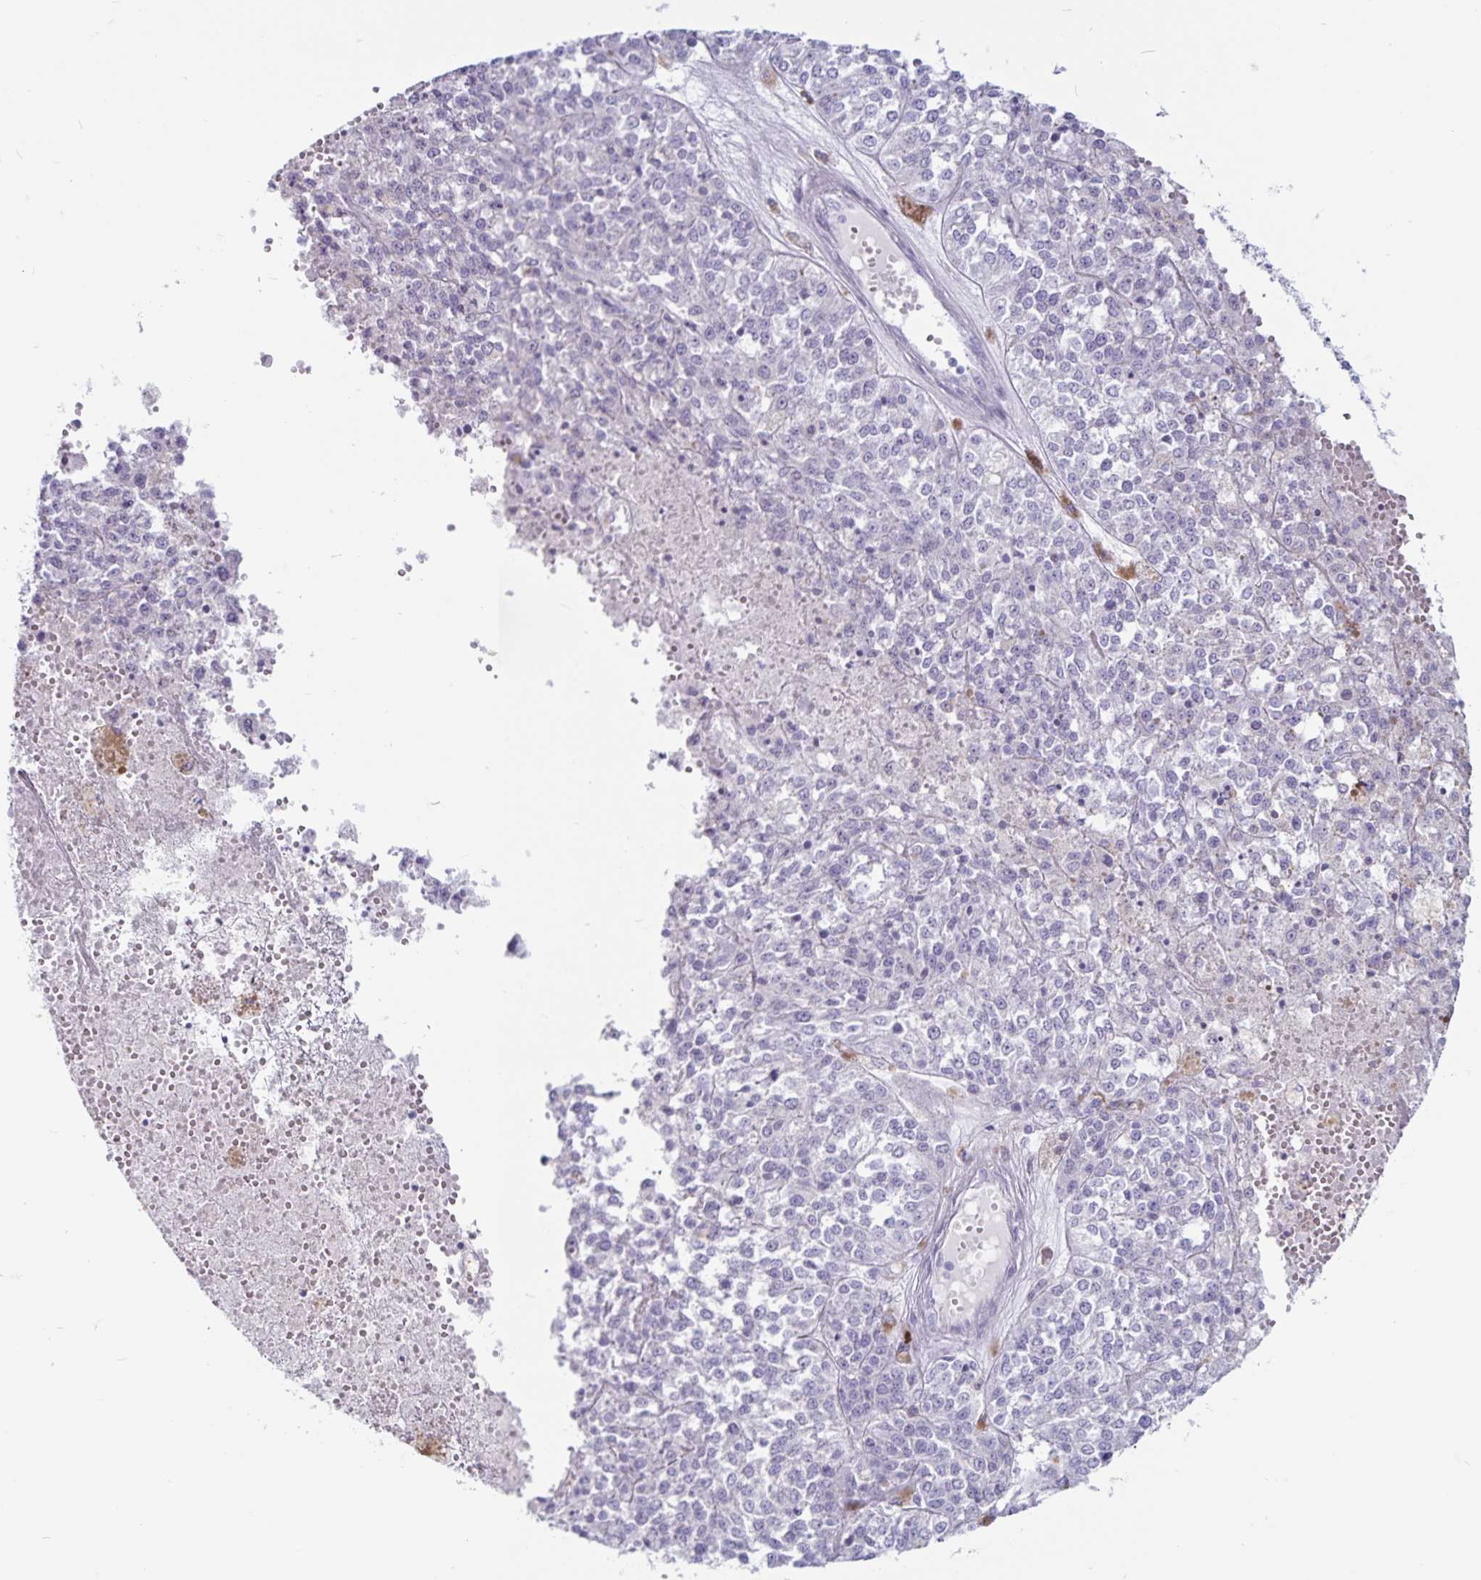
{"staining": {"intensity": "negative", "quantity": "none", "location": "none"}, "tissue": "melanoma", "cell_type": "Tumor cells", "image_type": "cancer", "snomed": [{"axis": "morphology", "description": "Malignant melanoma, Metastatic site"}, {"axis": "topography", "description": "Lymph node"}], "caption": "Photomicrograph shows no protein staining in tumor cells of melanoma tissue.", "gene": "GNLY", "patient": {"sex": "female", "age": 64}}